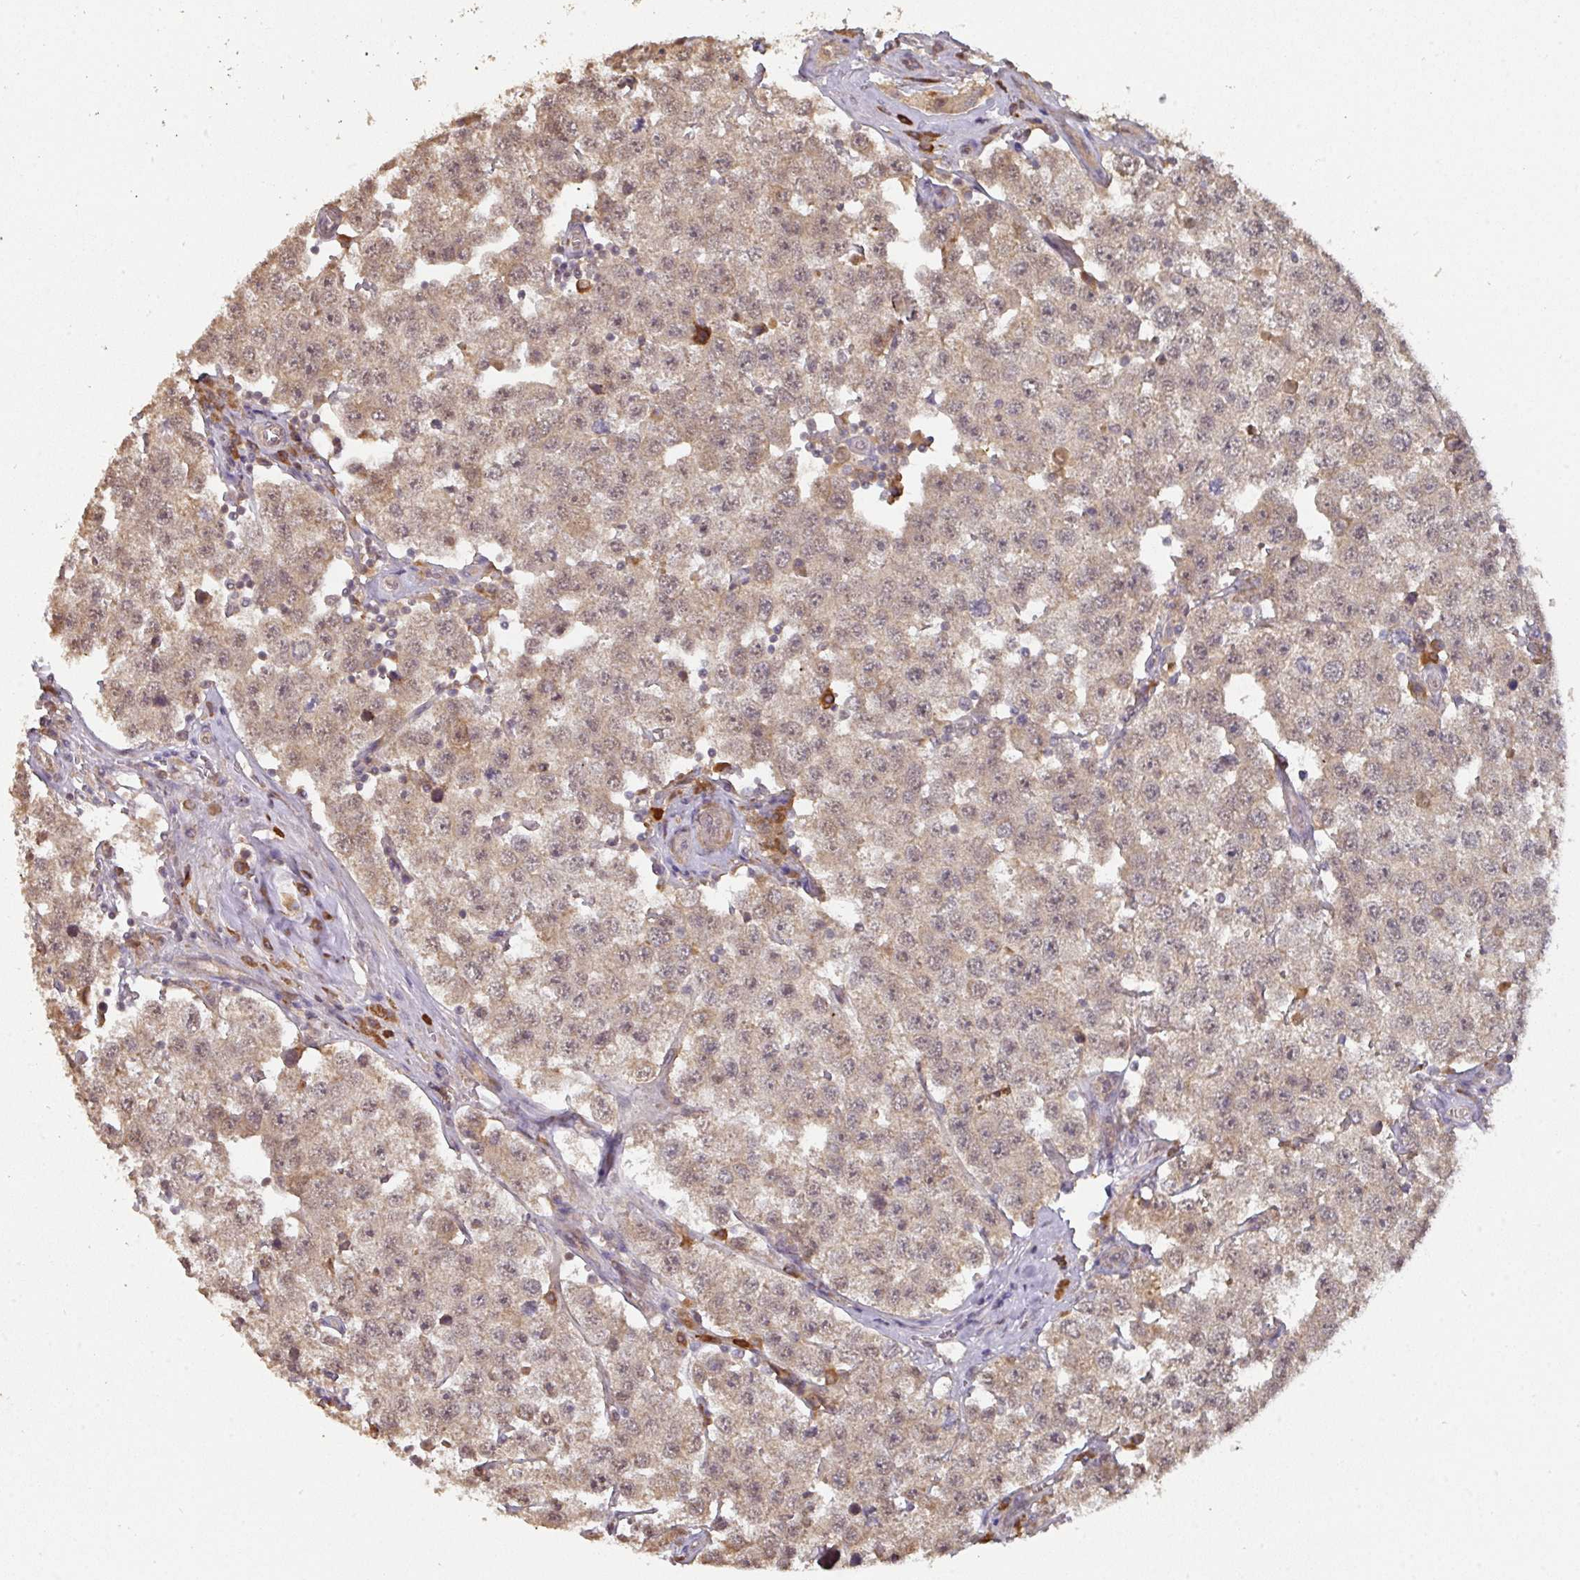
{"staining": {"intensity": "weak", "quantity": ">75%", "location": "cytoplasmic/membranous"}, "tissue": "testis cancer", "cell_type": "Tumor cells", "image_type": "cancer", "snomed": [{"axis": "morphology", "description": "Seminoma, NOS"}, {"axis": "topography", "description": "Testis"}], "caption": "A high-resolution histopathology image shows IHC staining of seminoma (testis), which exhibits weak cytoplasmic/membranous staining in approximately >75% of tumor cells.", "gene": "ACVR2B", "patient": {"sex": "male", "age": 34}}